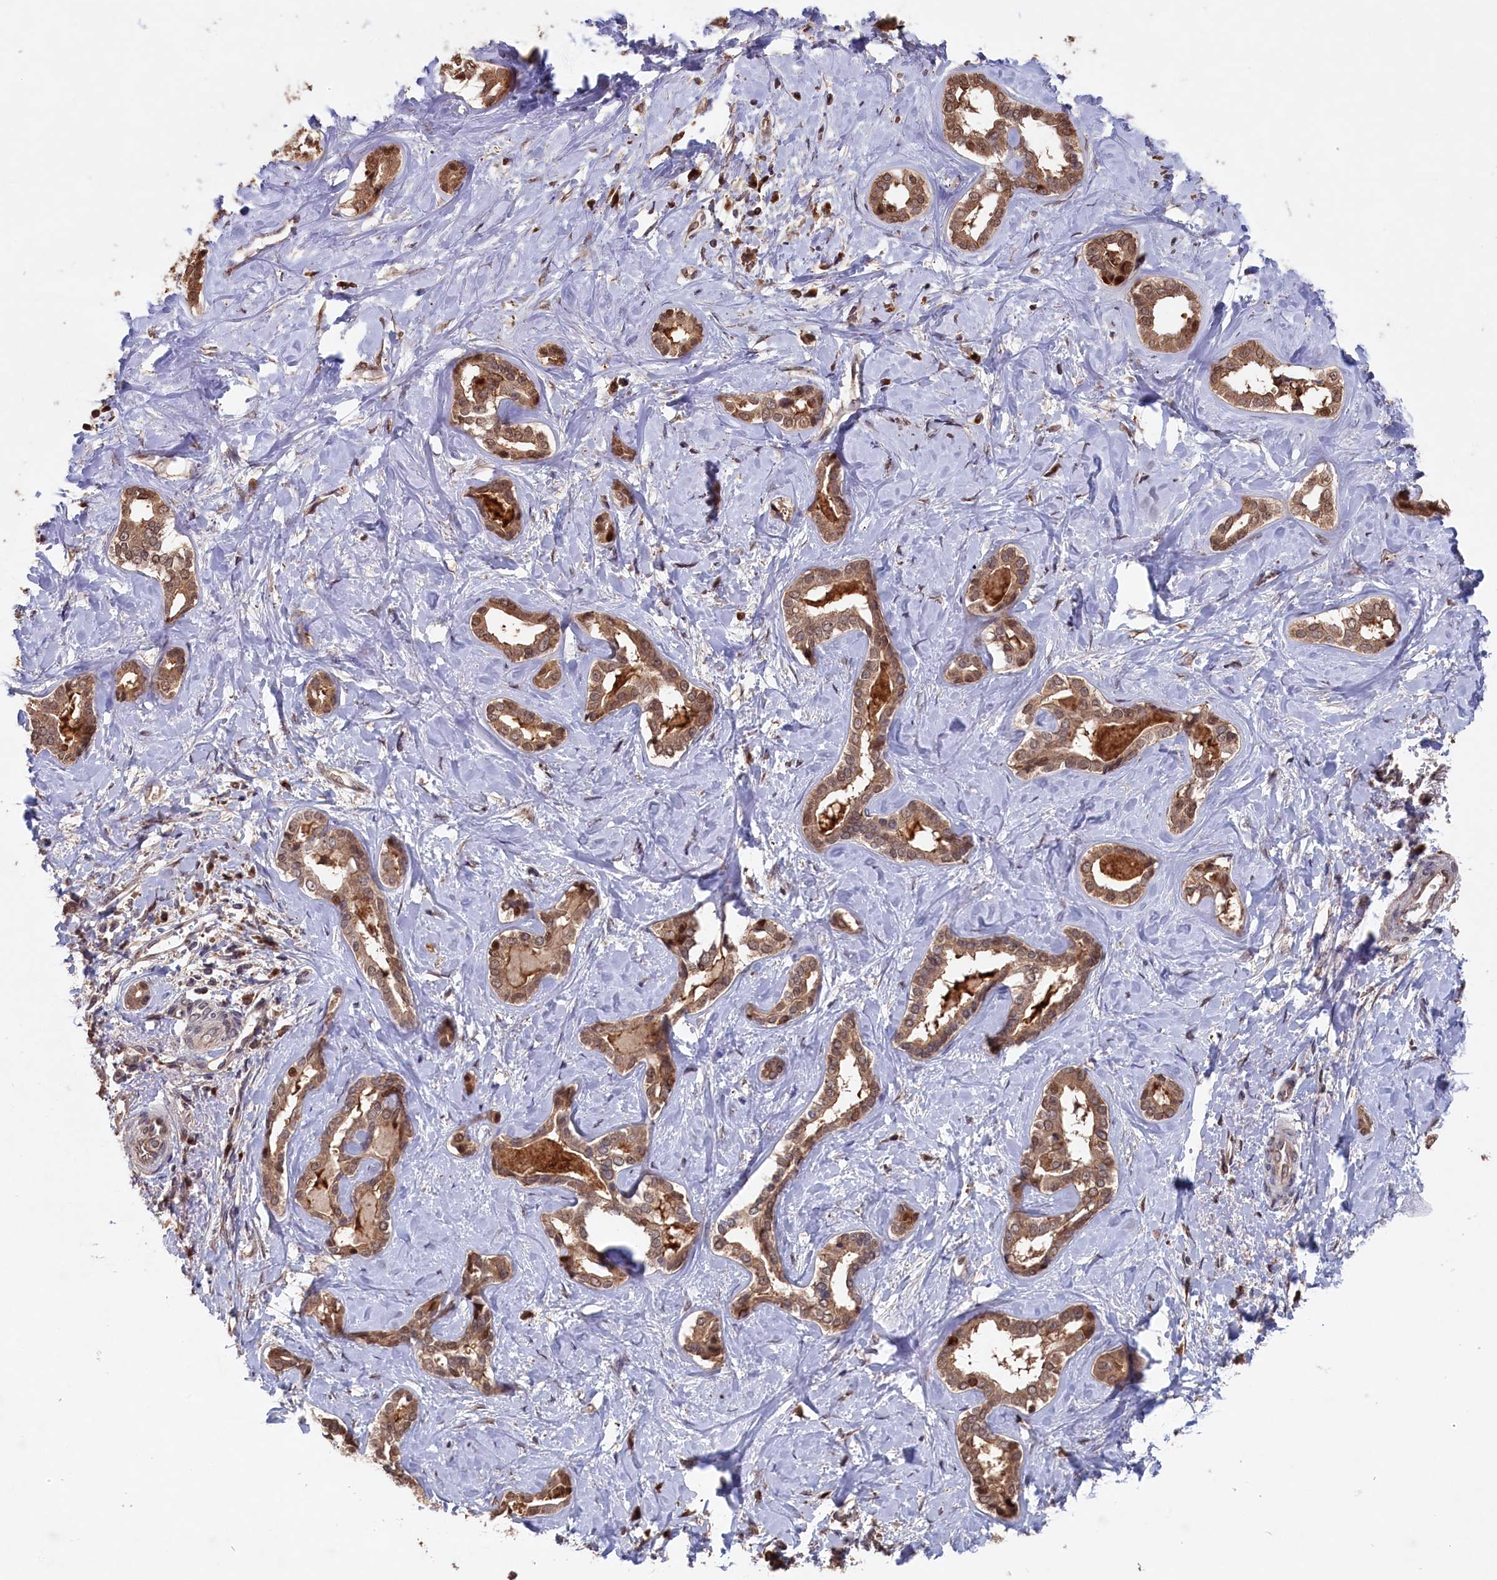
{"staining": {"intensity": "moderate", "quantity": ">75%", "location": "cytoplasmic/membranous,nuclear"}, "tissue": "liver cancer", "cell_type": "Tumor cells", "image_type": "cancer", "snomed": [{"axis": "morphology", "description": "Carcinoma, Hepatocellular, NOS"}, {"axis": "topography", "description": "Liver"}], "caption": "A micrograph of human liver cancer stained for a protein shows moderate cytoplasmic/membranous and nuclear brown staining in tumor cells.", "gene": "NAA60", "patient": {"sex": "female", "age": 73}}